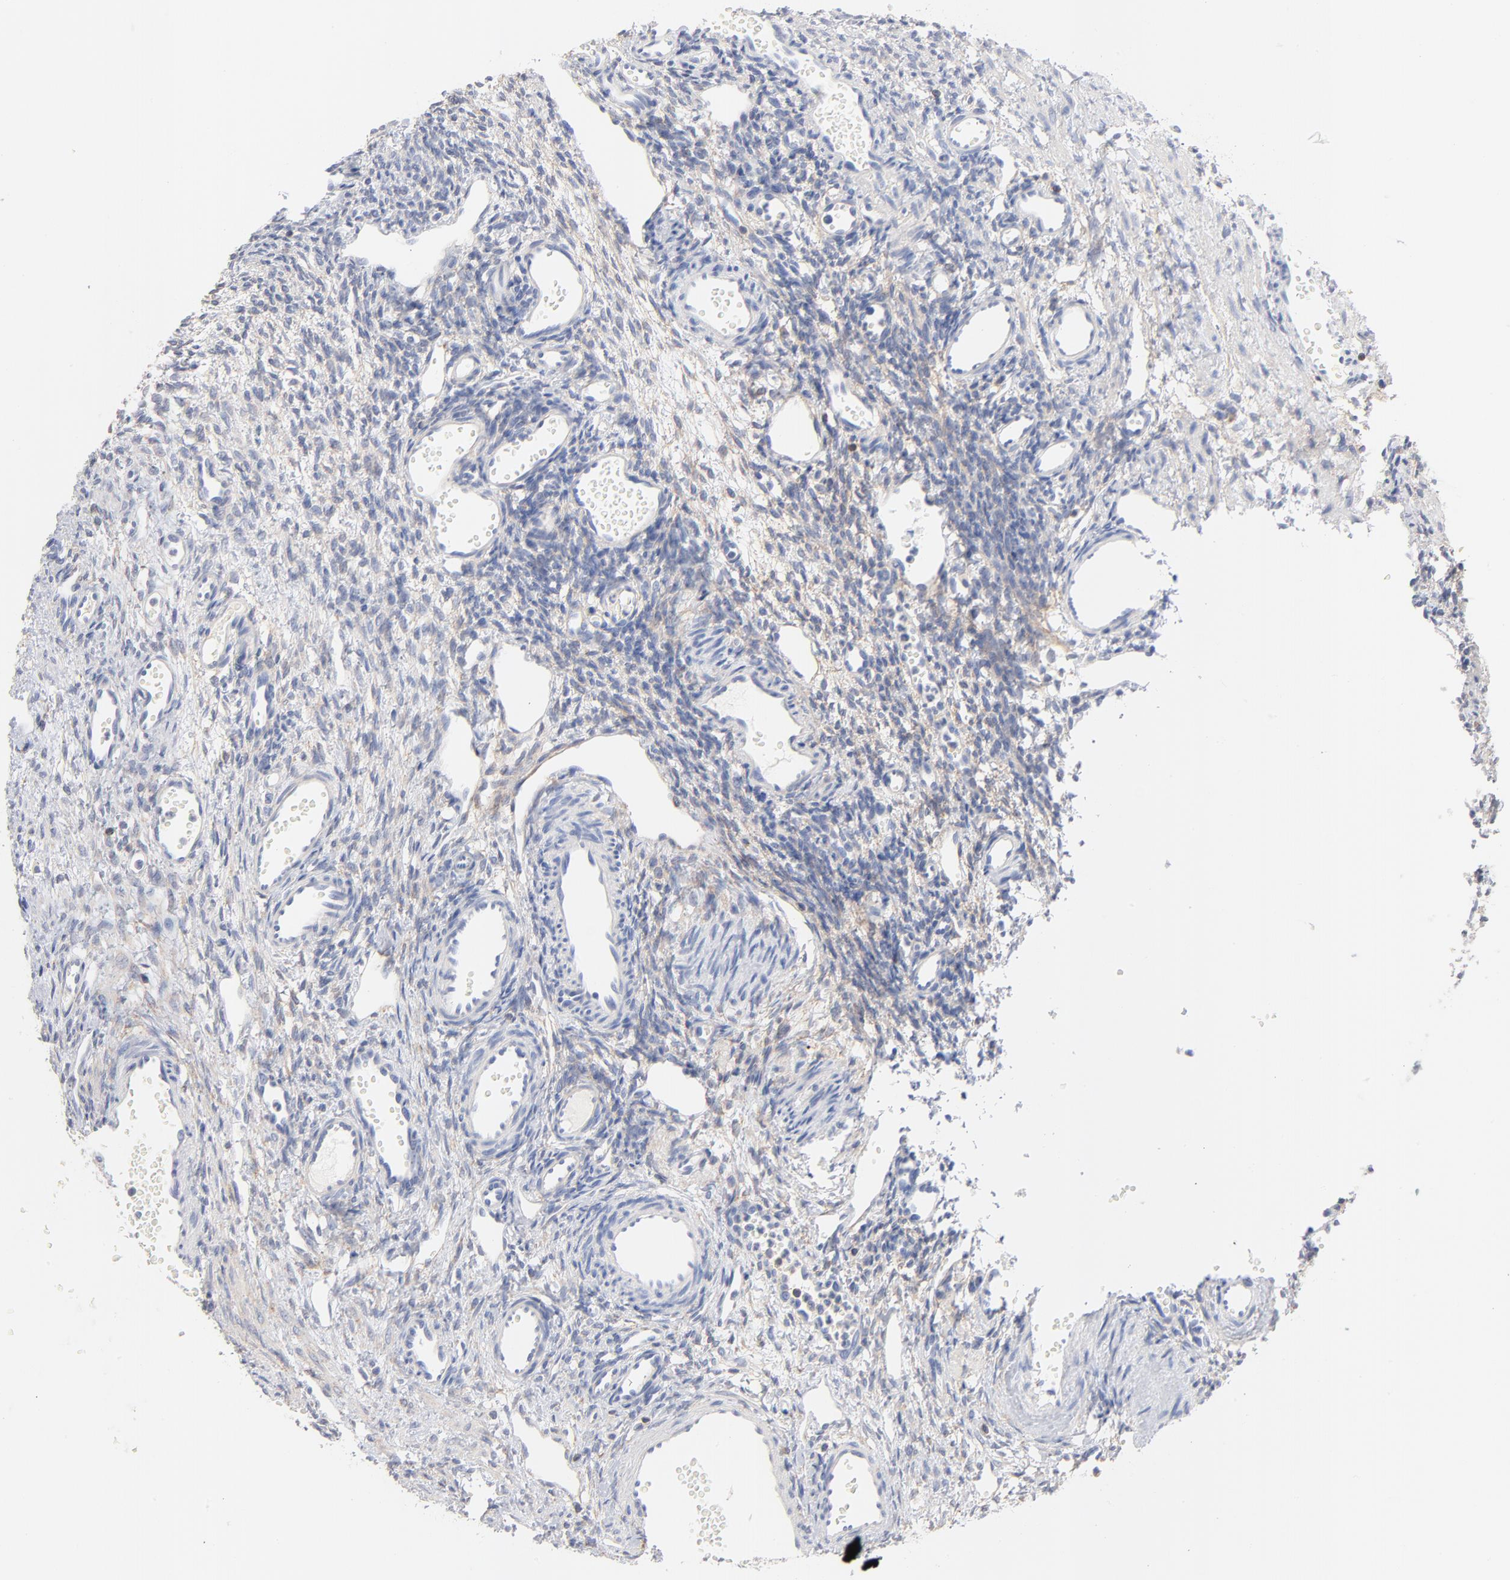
{"staining": {"intensity": "negative", "quantity": "none", "location": "none"}, "tissue": "ovary", "cell_type": "Ovarian stroma cells", "image_type": "normal", "snomed": [{"axis": "morphology", "description": "Normal tissue, NOS"}, {"axis": "topography", "description": "Ovary"}], "caption": "High magnification brightfield microscopy of unremarkable ovary stained with DAB (3,3'-diaminobenzidine) (brown) and counterstained with hematoxylin (blue): ovarian stroma cells show no significant expression.", "gene": "SEPTIN11", "patient": {"sex": "female", "age": 33}}